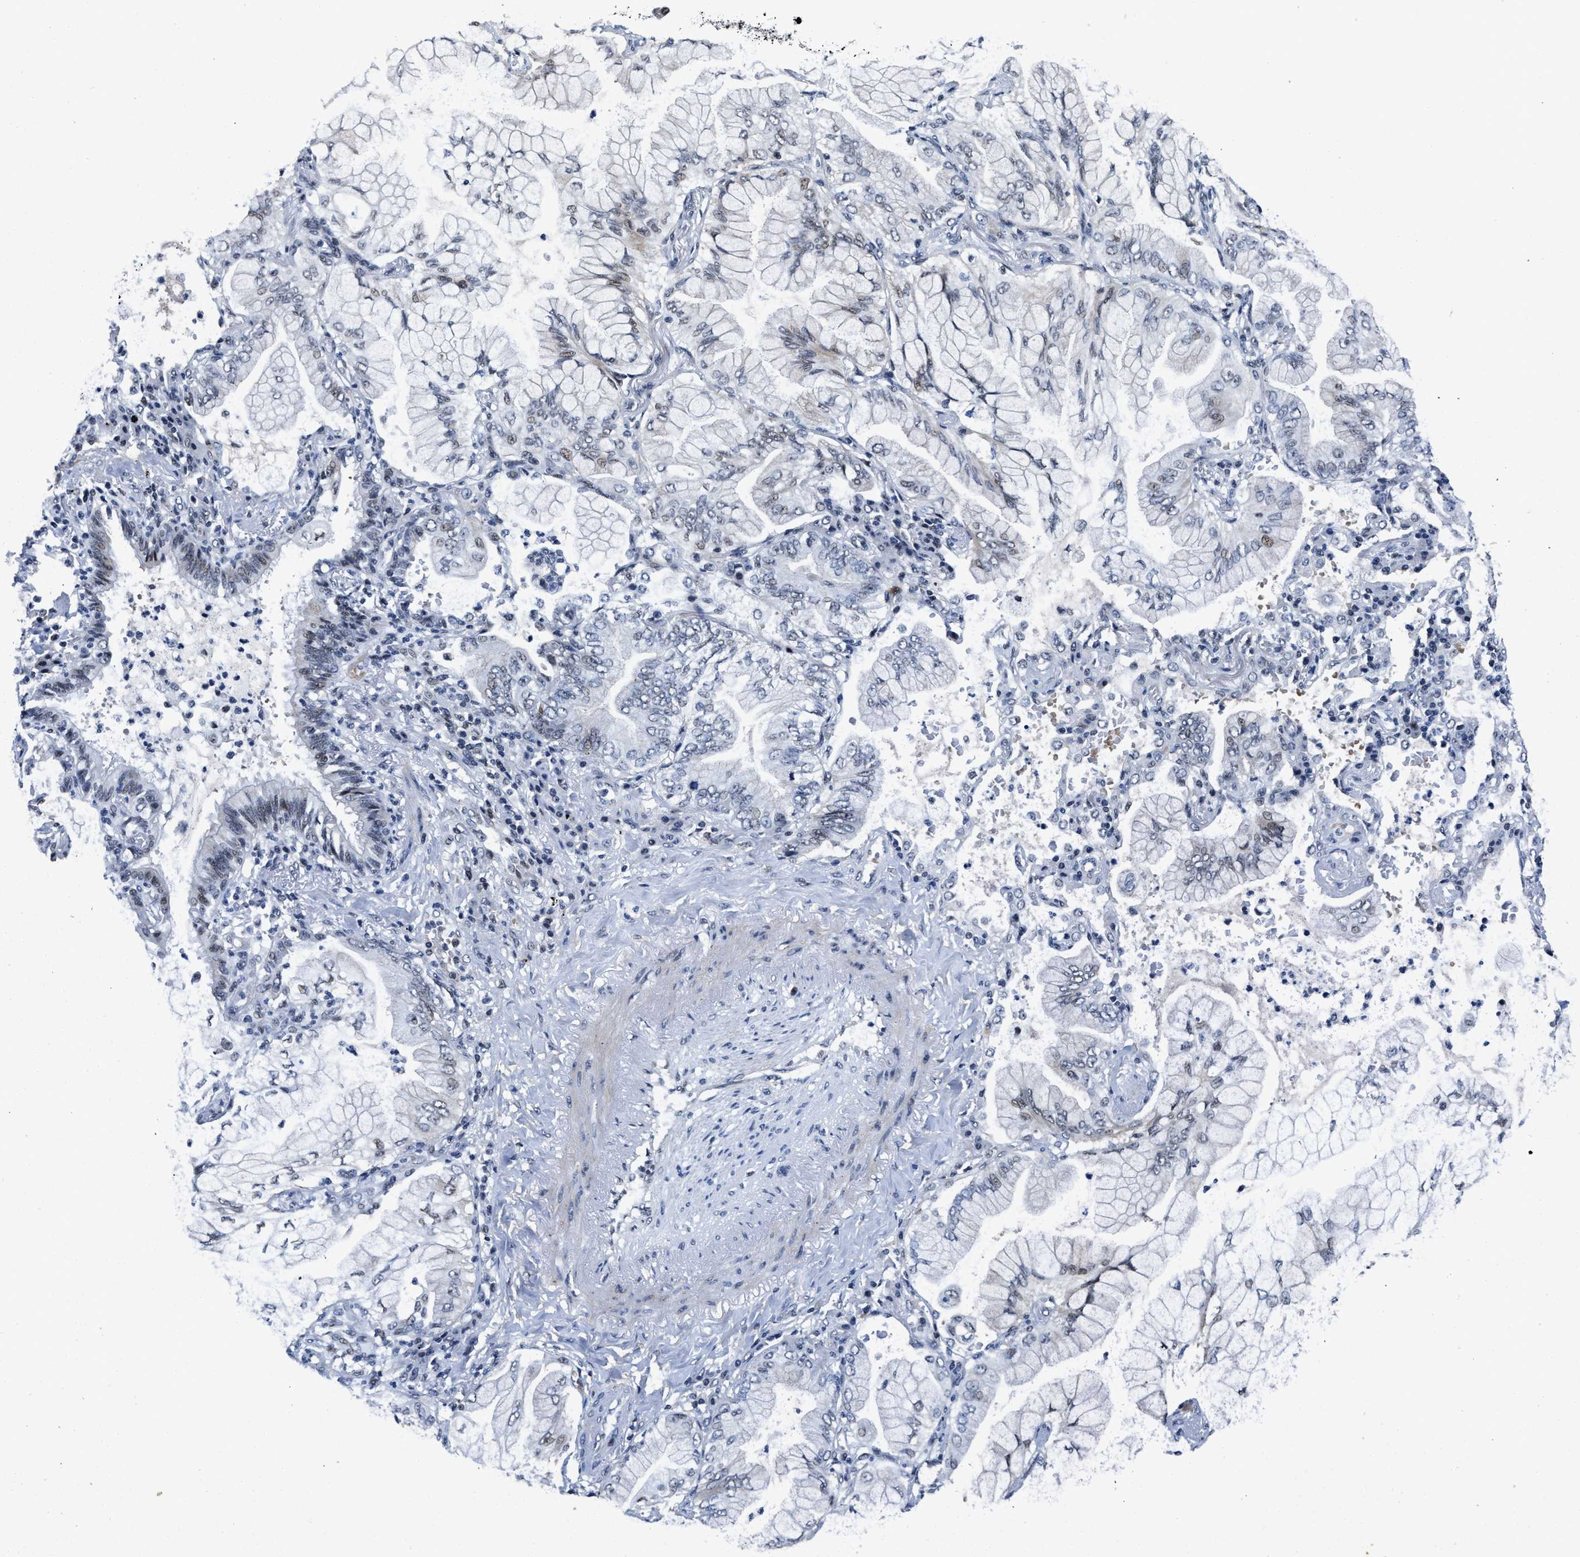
{"staining": {"intensity": "weak", "quantity": "<25%", "location": "nuclear"}, "tissue": "lung cancer", "cell_type": "Tumor cells", "image_type": "cancer", "snomed": [{"axis": "morphology", "description": "Adenocarcinoma, NOS"}, {"axis": "topography", "description": "Lung"}], "caption": "Immunohistochemical staining of lung cancer shows no significant staining in tumor cells. Brightfield microscopy of IHC stained with DAB (brown) and hematoxylin (blue), captured at high magnification.", "gene": "ZNF233", "patient": {"sex": "female", "age": 70}}